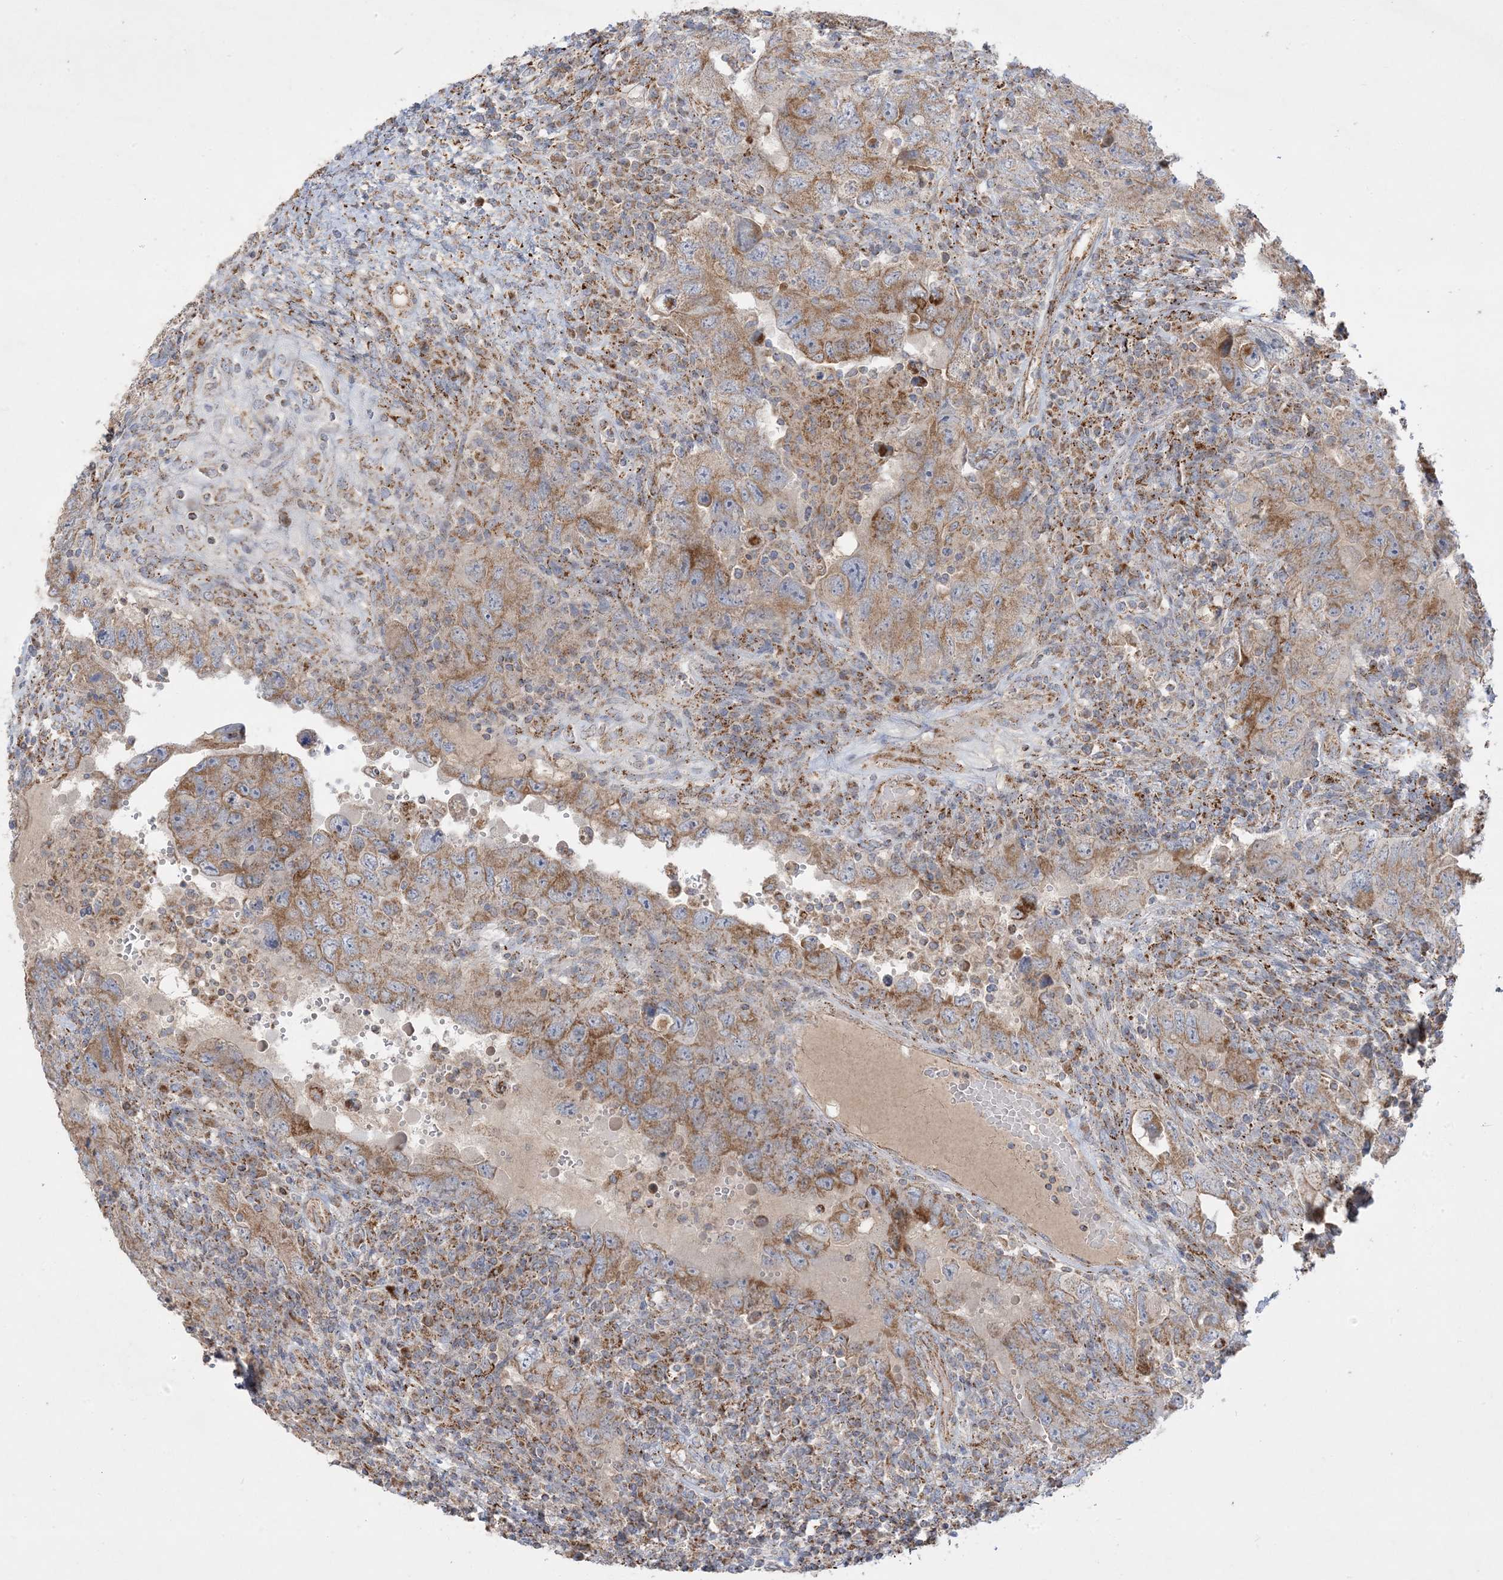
{"staining": {"intensity": "moderate", "quantity": ">75%", "location": "cytoplasmic/membranous"}, "tissue": "testis cancer", "cell_type": "Tumor cells", "image_type": "cancer", "snomed": [{"axis": "morphology", "description": "Carcinoma, Embryonal, NOS"}, {"axis": "topography", "description": "Testis"}], "caption": "Immunohistochemistry of testis embryonal carcinoma demonstrates medium levels of moderate cytoplasmic/membranous staining in about >75% of tumor cells.", "gene": "NDUFAF3", "patient": {"sex": "male", "age": 26}}